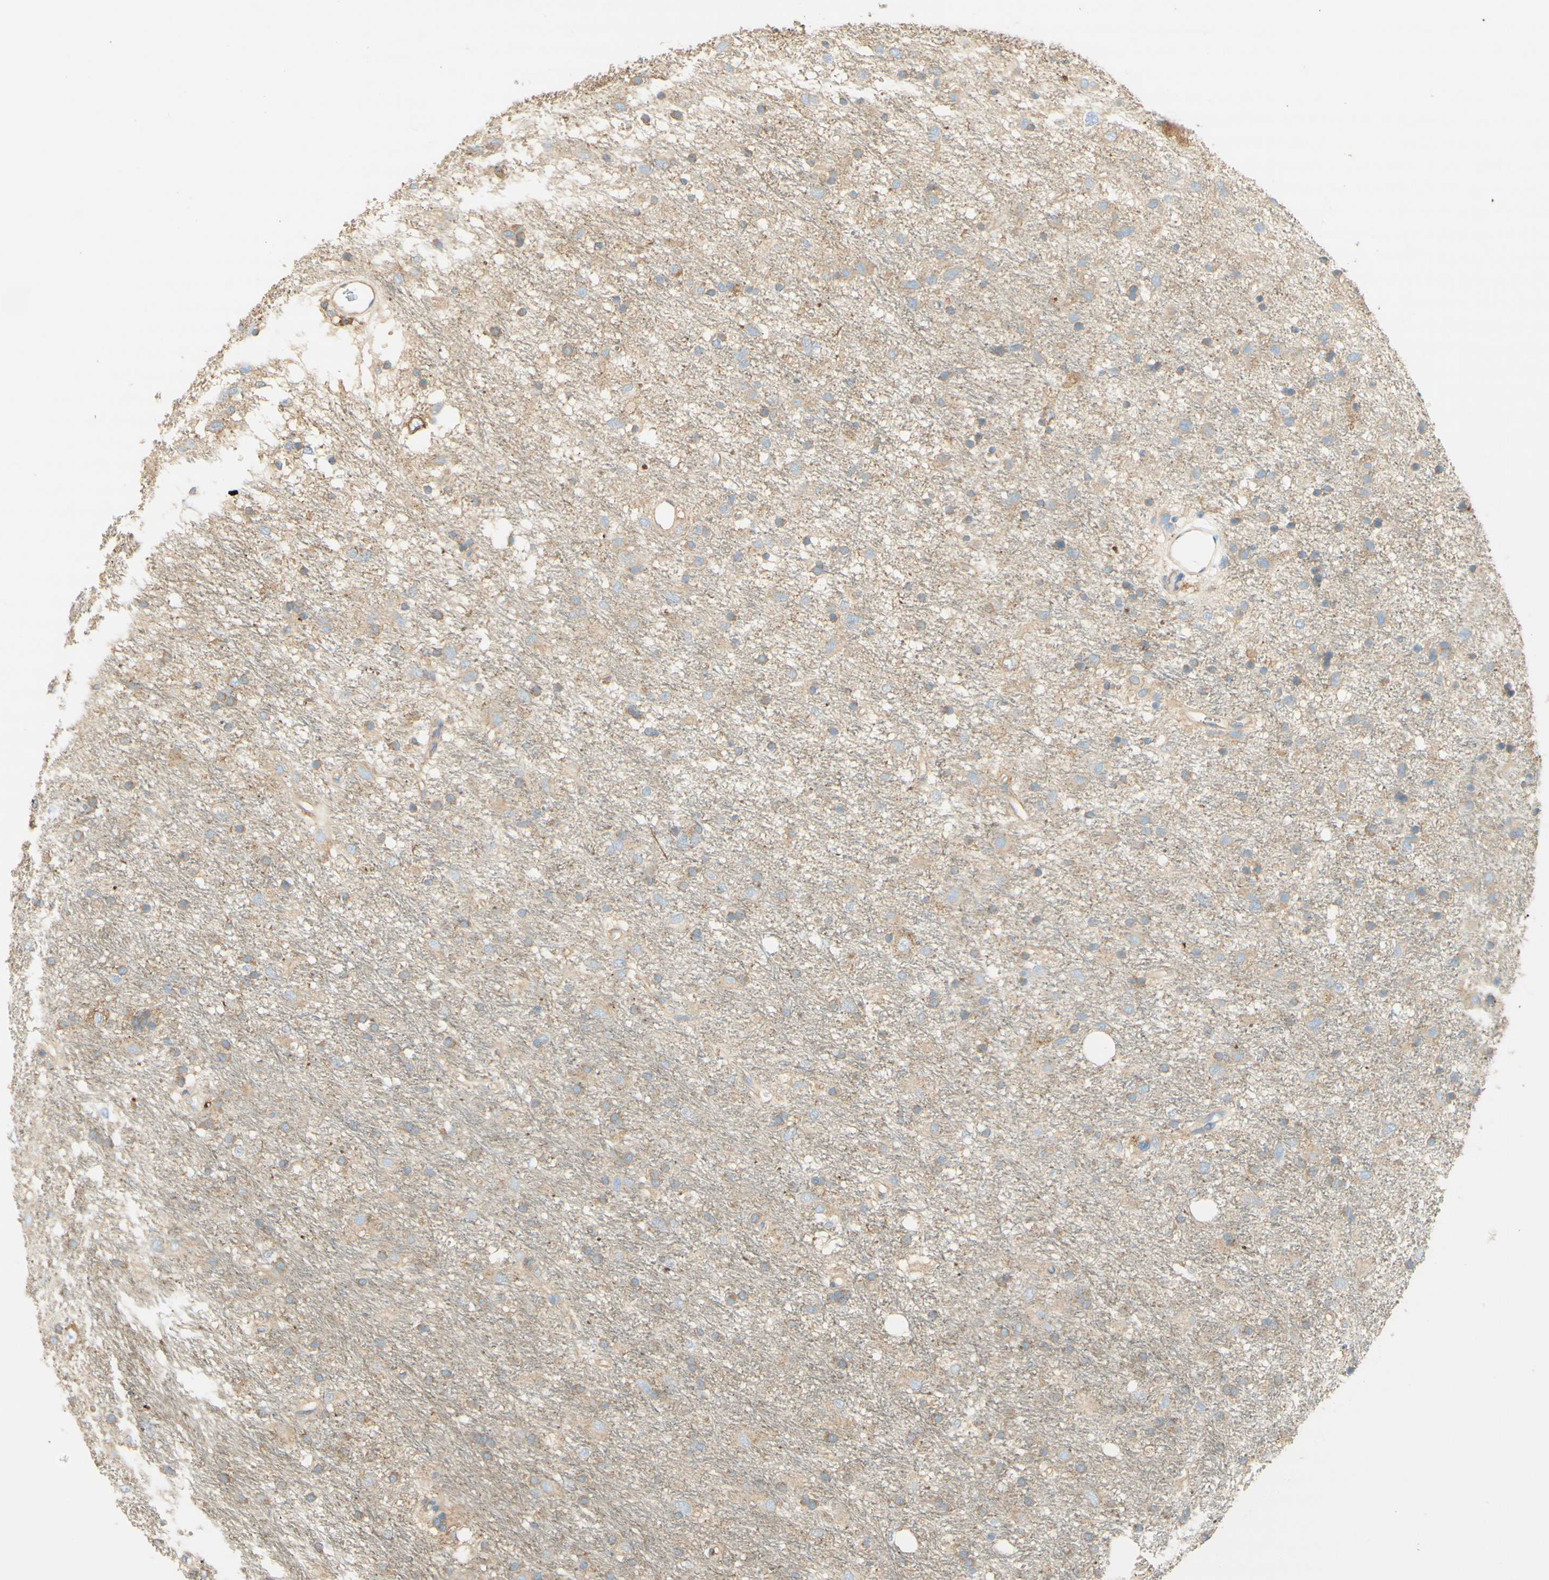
{"staining": {"intensity": "weak", "quantity": "<25%", "location": "cytoplasmic/membranous"}, "tissue": "glioma", "cell_type": "Tumor cells", "image_type": "cancer", "snomed": [{"axis": "morphology", "description": "Glioma, malignant, Low grade"}, {"axis": "topography", "description": "Brain"}], "caption": "Tumor cells are negative for brown protein staining in glioma. Nuclei are stained in blue.", "gene": "CLTC", "patient": {"sex": "male", "age": 77}}